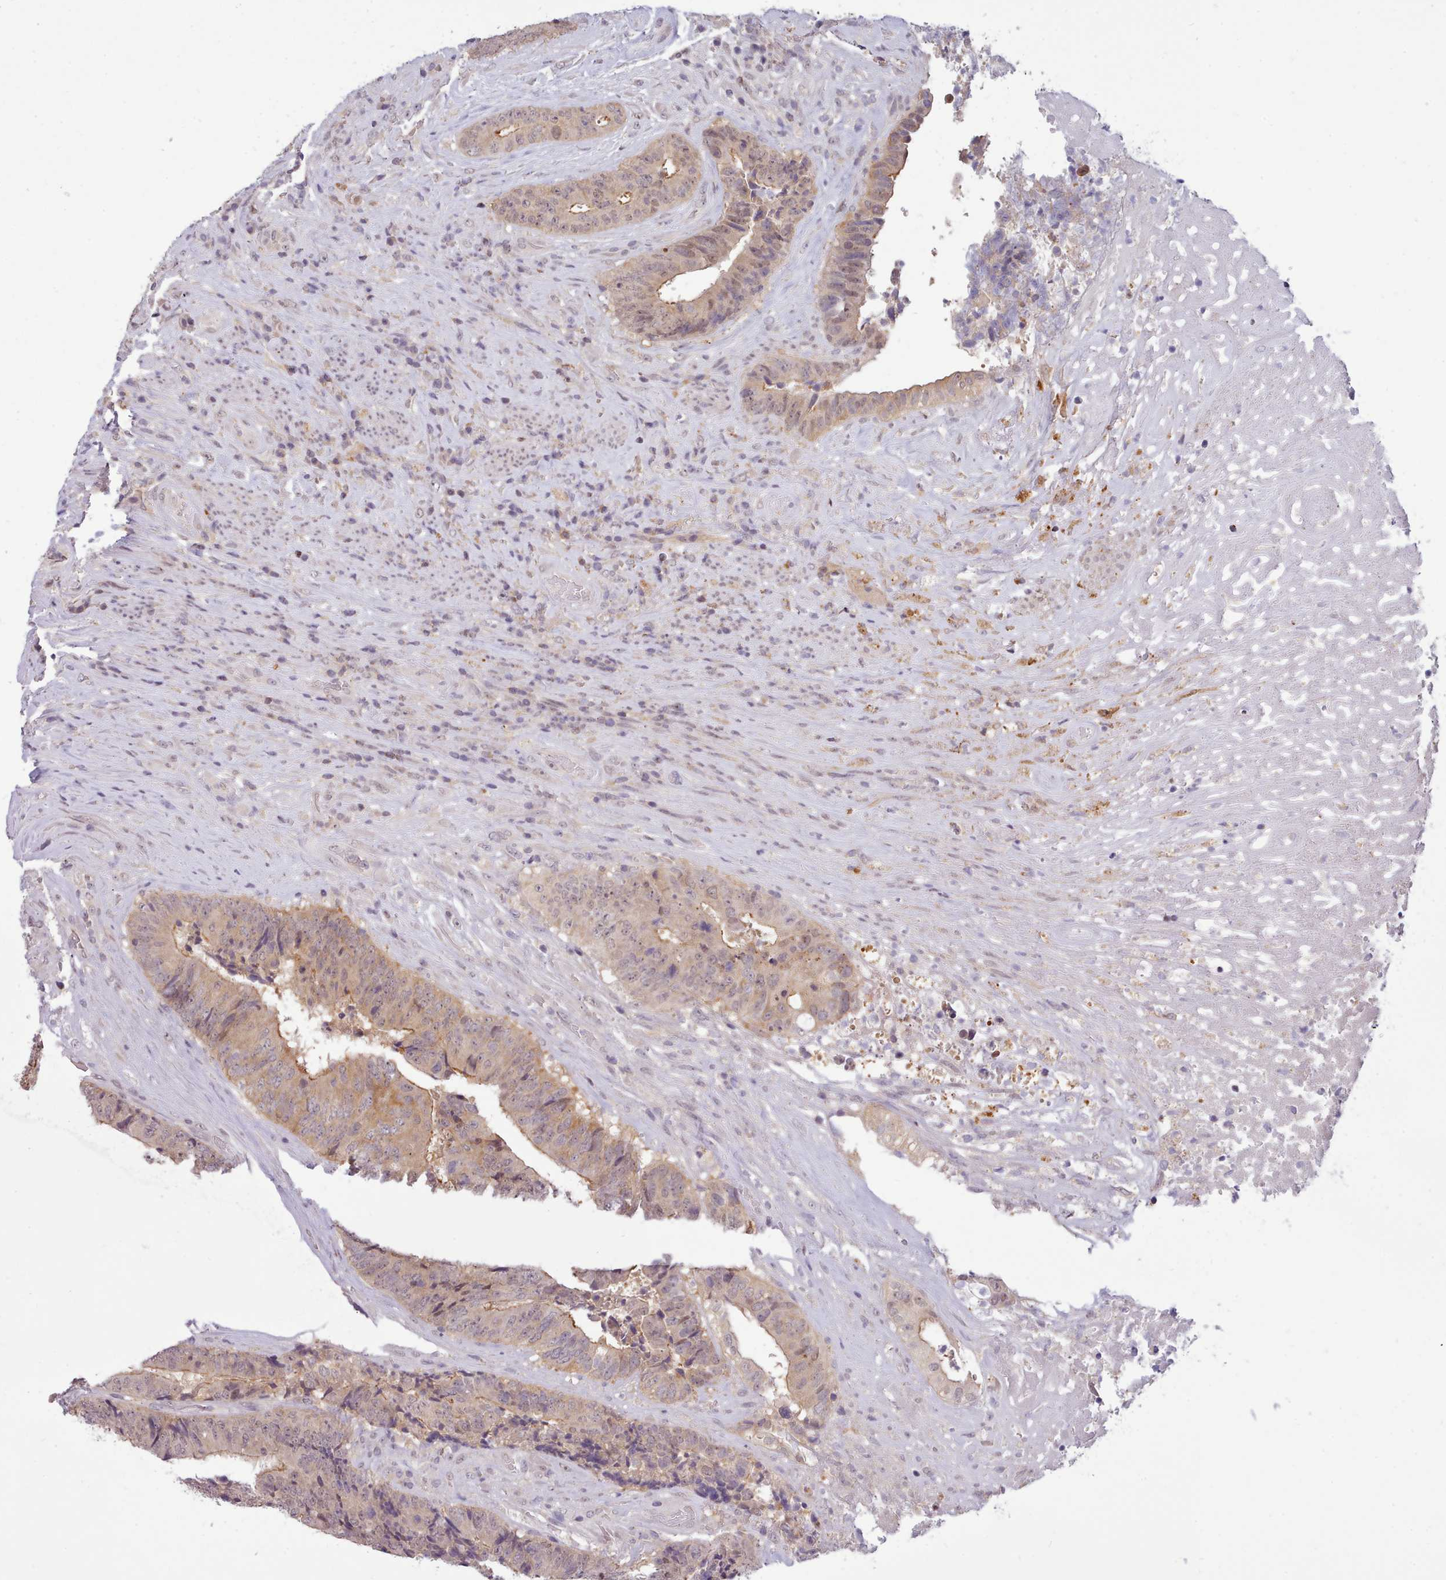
{"staining": {"intensity": "moderate", "quantity": "25%-75%", "location": "cytoplasmic/membranous"}, "tissue": "colorectal cancer", "cell_type": "Tumor cells", "image_type": "cancer", "snomed": [{"axis": "morphology", "description": "Adenocarcinoma, NOS"}, {"axis": "topography", "description": "Rectum"}], "caption": "Adenocarcinoma (colorectal) stained with a protein marker demonstrates moderate staining in tumor cells.", "gene": "ARL17A", "patient": {"sex": "male", "age": 72}}